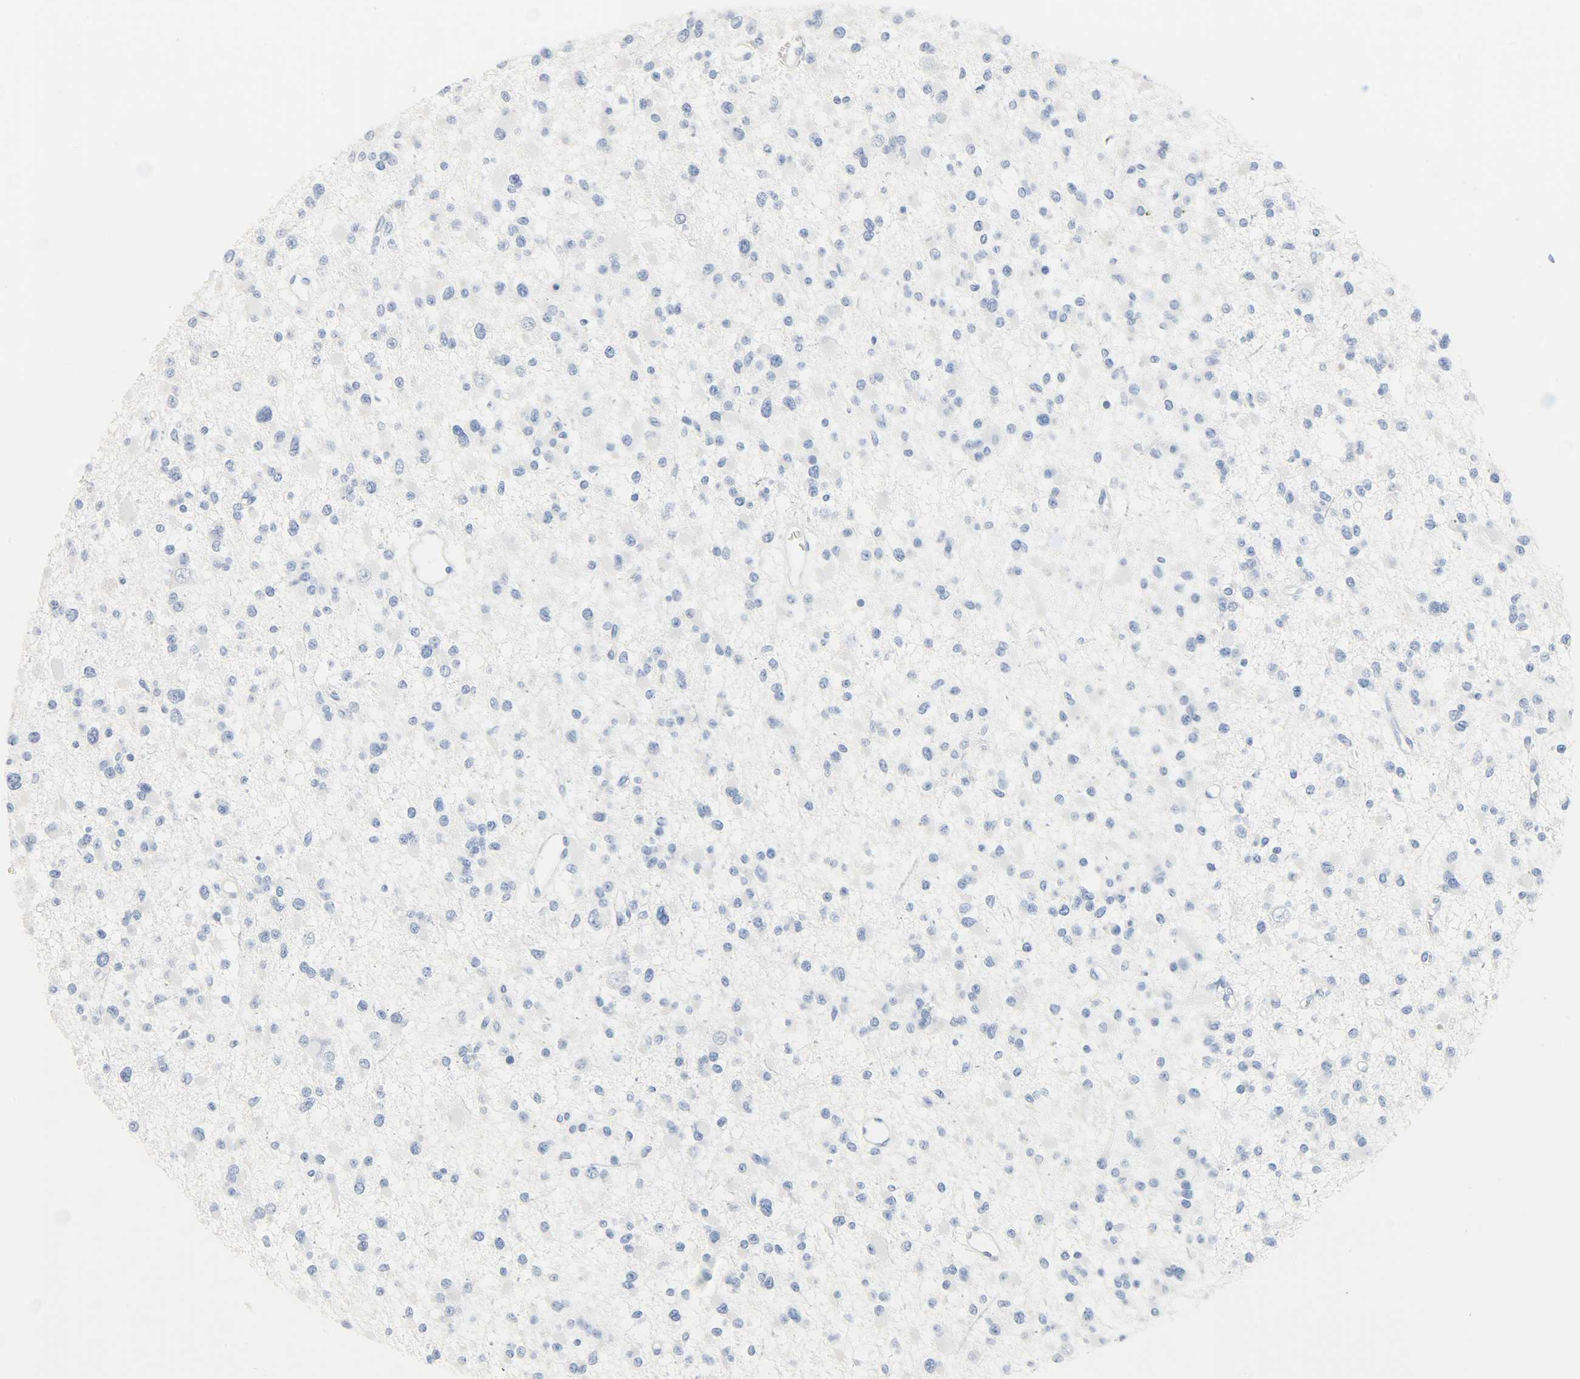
{"staining": {"intensity": "negative", "quantity": "none", "location": "none"}, "tissue": "glioma", "cell_type": "Tumor cells", "image_type": "cancer", "snomed": [{"axis": "morphology", "description": "Glioma, malignant, Low grade"}, {"axis": "topography", "description": "Brain"}], "caption": "High magnification brightfield microscopy of malignant glioma (low-grade) stained with DAB (brown) and counterstained with hematoxylin (blue): tumor cells show no significant expression. Nuclei are stained in blue.", "gene": "CA3", "patient": {"sex": "female", "age": 22}}